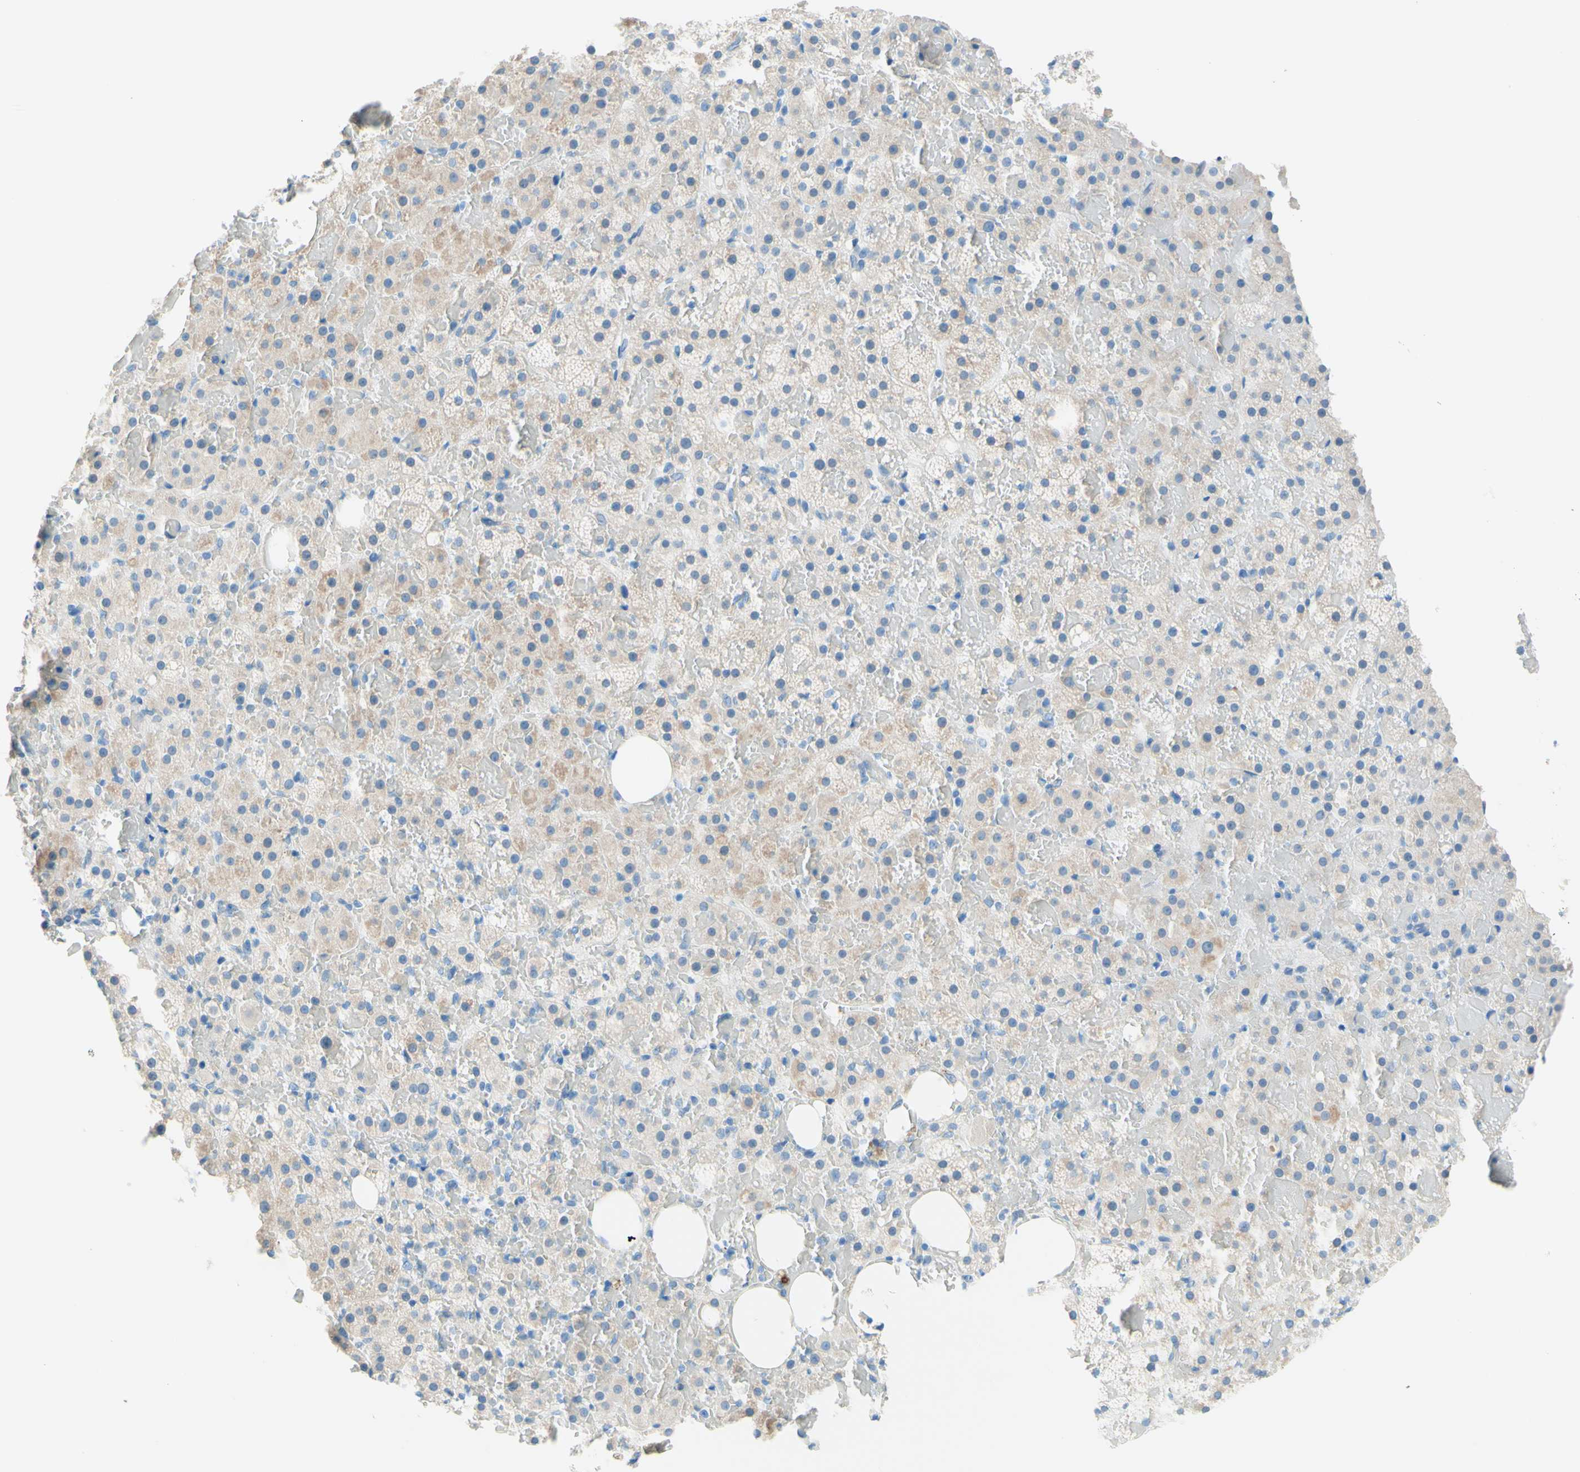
{"staining": {"intensity": "weak", "quantity": "25%-75%", "location": "cytoplasmic/membranous"}, "tissue": "adrenal gland", "cell_type": "Glandular cells", "image_type": "normal", "snomed": [{"axis": "morphology", "description": "Normal tissue, NOS"}, {"axis": "topography", "description": "Adrenal gland"}], "caption": "Benign adrenal gland shows weak cytoplasmic/membranous staining in approximately 25%-75% of glandular cells, visualized by immunohistochemistry.", "gene": "PASD1", "patient": {"sex": "female", "age": 59}}